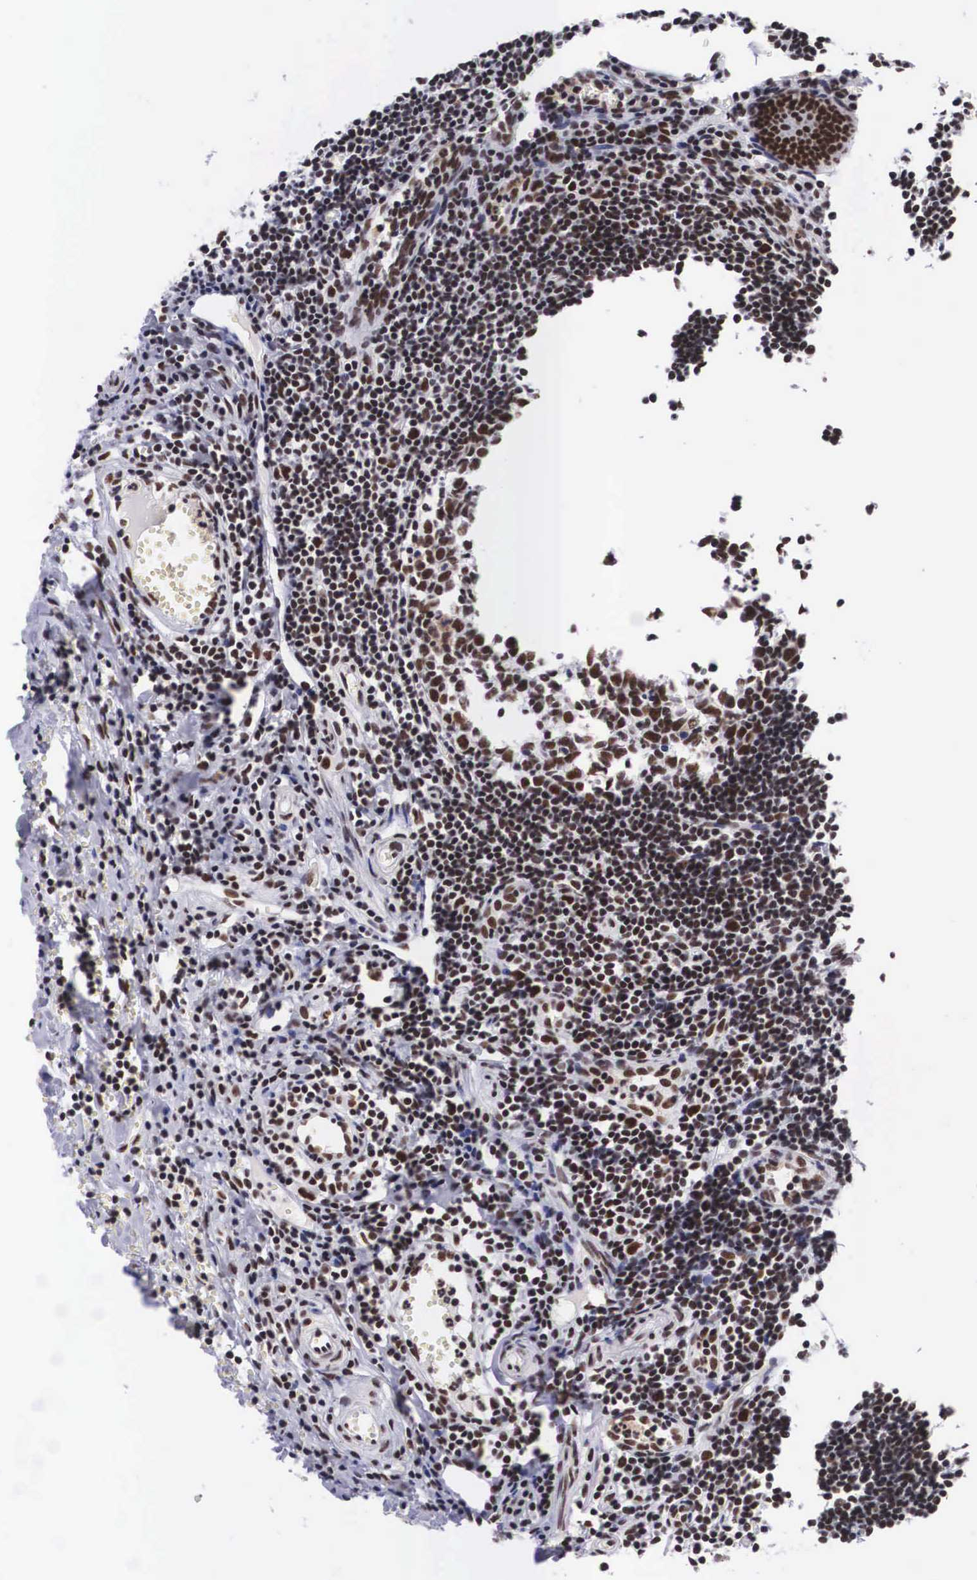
{"staining": {"intensity": "strong", "quantity": ">75%", "location": "nuclear"}, "tissue": "appendix", "cell_type": "Glandular cells", "image_type": "normal", "snomed": [{"axis": "morphology", "description": "Normal tissue, NOS"}, {"axis": "topography", "description": "Appendix"}], "caption": "Immunohistochemistry (DAB (3,3'-diaminobenzidine)) staining of unremarkable human appendix demonstrates strong nuclear protein staining in approximately >75% of glandular cells. Using DAB (3,3'-diaminobenzidine) (brown) and hematoxylin (blue) stains, captured at high magnification using brightfield microscopy.", "gene": "SF3A1", "patient": {"sex": "female", "age": 19}}